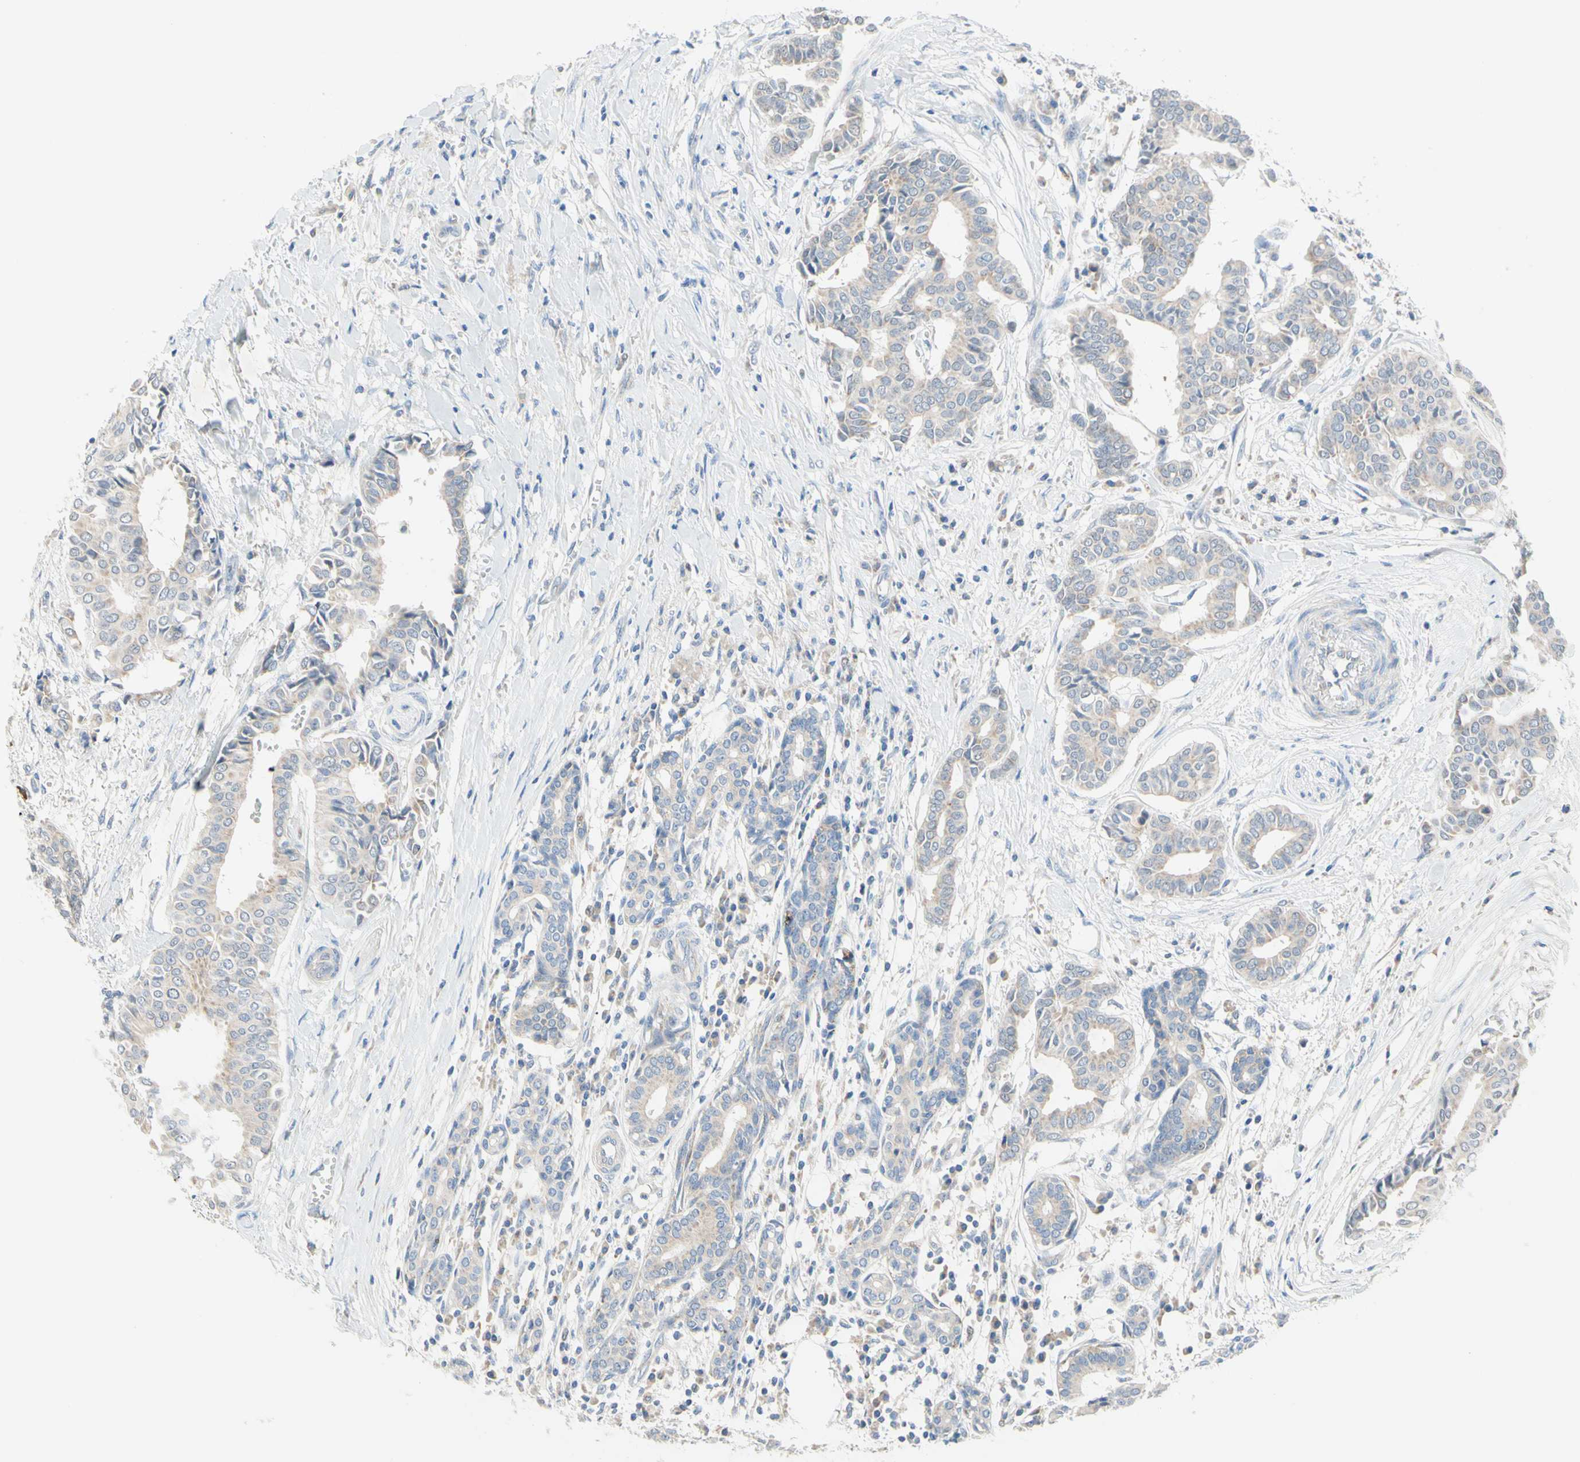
{"staining": {"intensity": "weak", "quantity": ">75%", "location": "cytoplasmic/membranous"}, "tissue": "head and neck cancer", "cell_type": "Tumor cells", "image_type": "cancer", "snomed": [{"axis": "morphology", "description": "Adenocarcinoma, NOS"}, {"axis": "topography", "description": "Salivary gland"}, {"axis": "topography", "description": "Head-Neck"}], "caption": "Protein analysis of adenocarcinoma (head and neck) tissue reveals weak cytoplasmic/membranous staining in approximately >75% of tumor cells.", "gene": "MFF", "patient": {"sex": "female", "age": 59}}